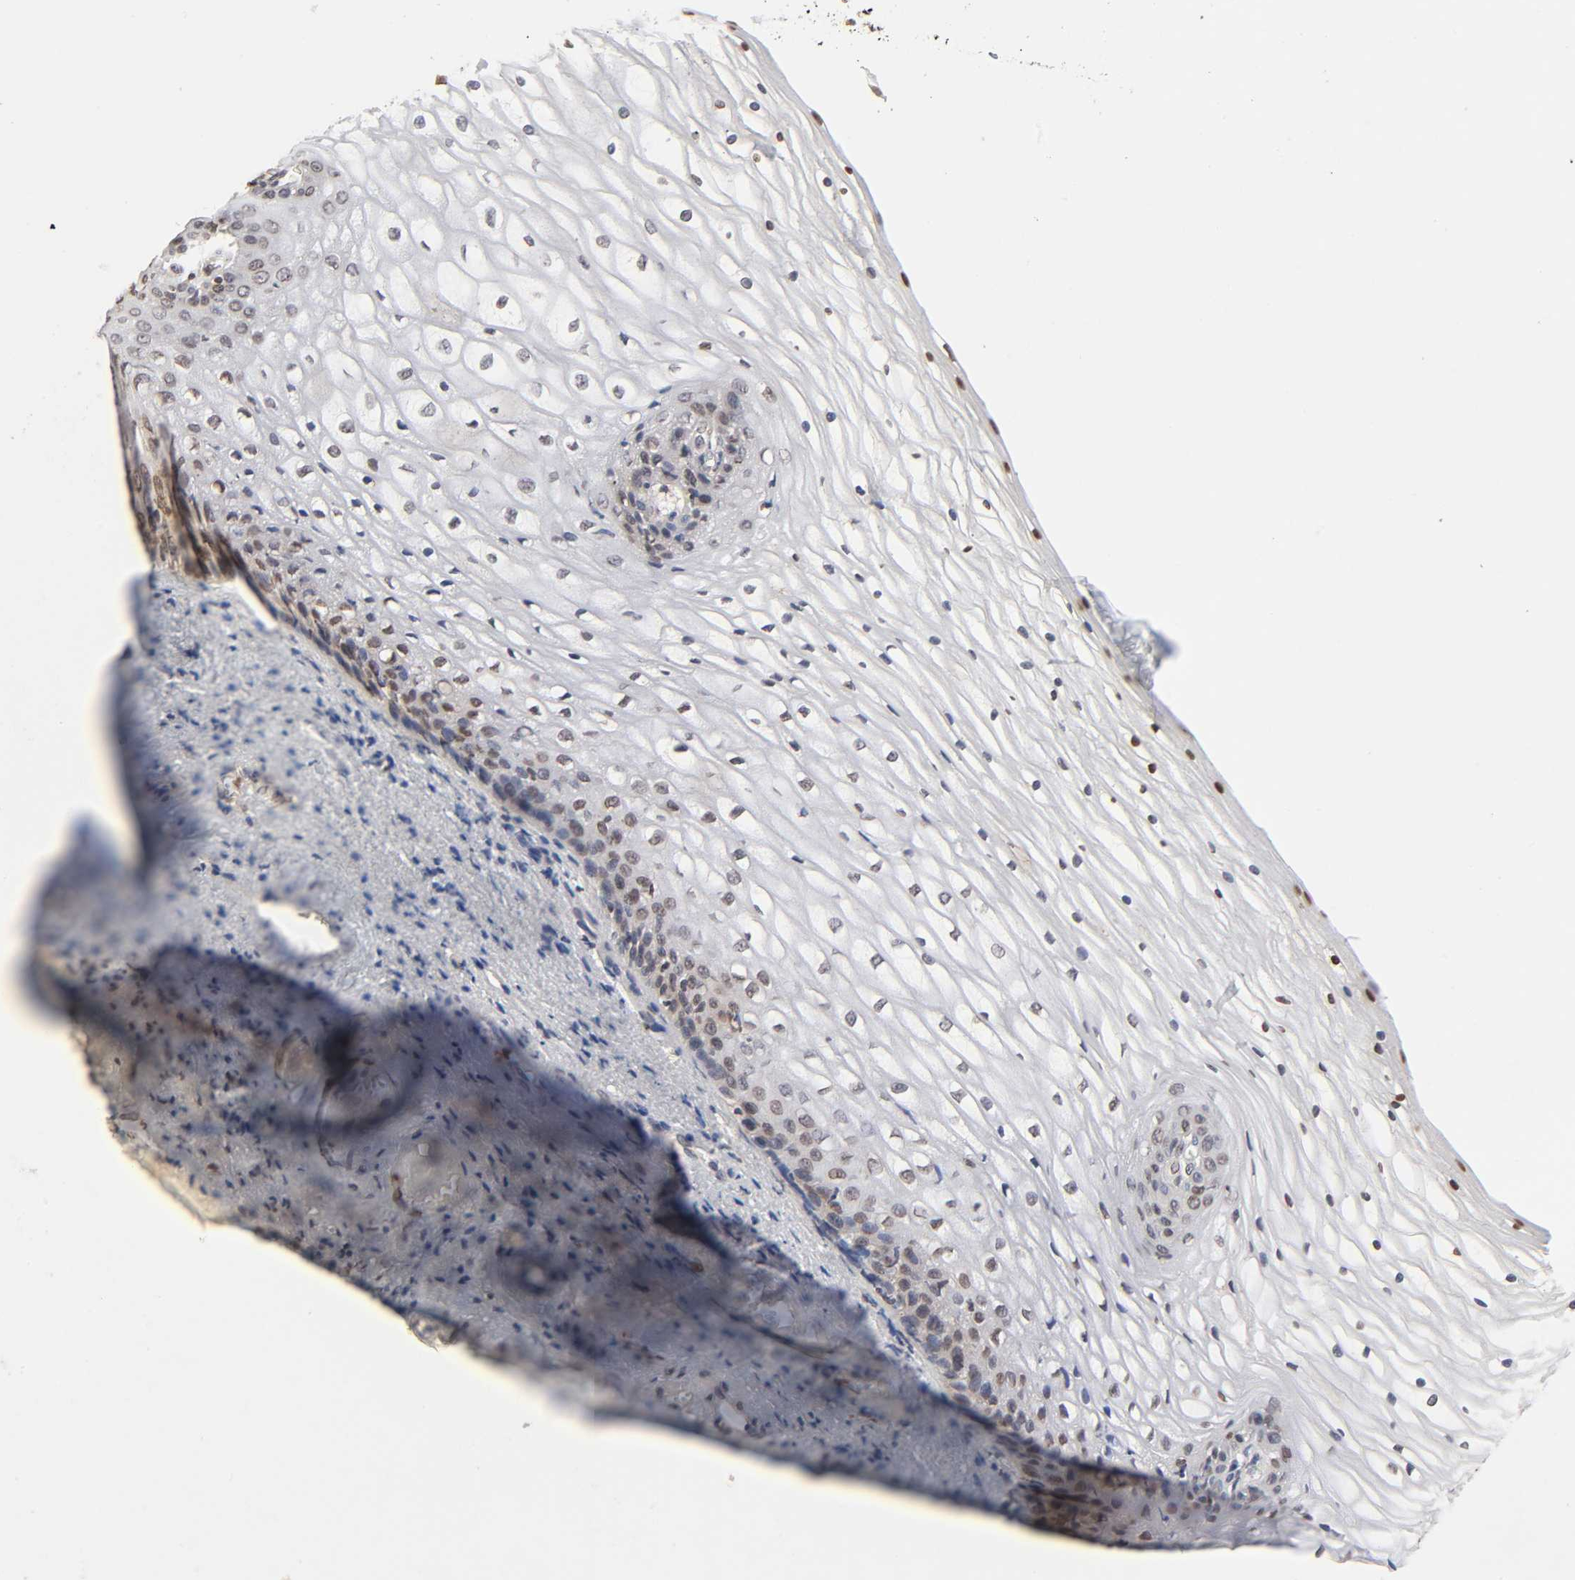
{"staining": {"intensity": "moderate", "quantity": "<25%", "location": "nuclear"}, "tissue": "vagina", "cell_type": "Squamous epithelial cells", "image_type": "normal", "snomed": [{"axis": "morphology", "description": "Normal tissue, NOS"}, {"axis": "topography", "description": "Vagina"}], "caption": "Immunohistochemistry (IHC) of normal vagina reveals low levels of moderate nuclear positivity in approximately <25% of squamous epithelial cells. The staining is performed using DAB (3,3'-diaminobenzidine) brown chromogen to label protein expression. The nuclei are counter-stained blue using hematoxylin.", "gene": "ZNF473", "patient": {"sex": "female", "age": 34}}